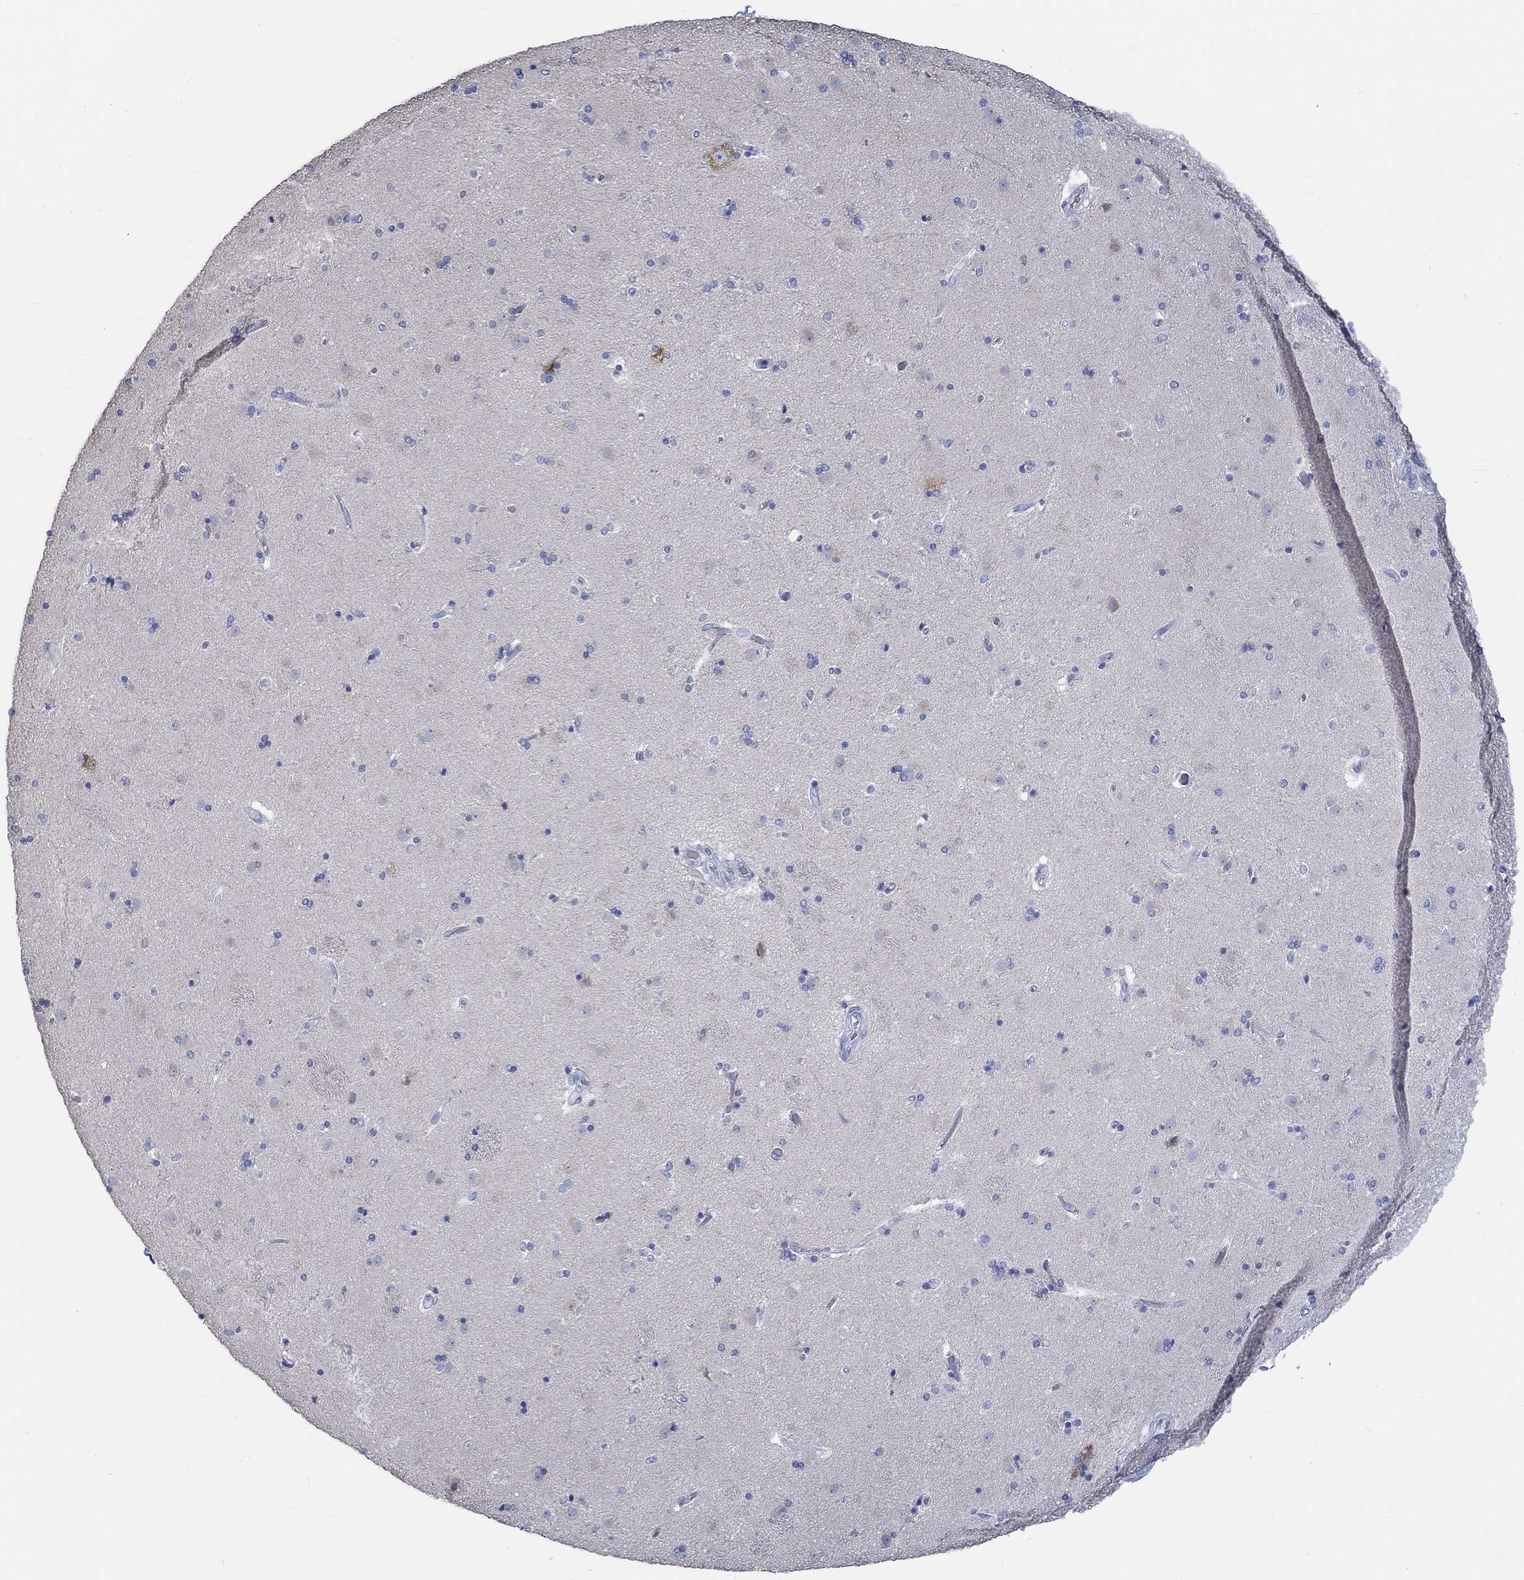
{"staining": {"intensity": "negative", "quantity": "none", "location": "none"}, "tissue": "caudate", "cell_type": "Glial cells", "image_type": "normal", "snomed": [{"axis": "morphology", "description": "Normal tissue, NOS"}, {"axis": "topography", "description": "Lateral ventricle wall"}], "caption": "The immunohistochemistry histopathology image has no significant staining in glial cells of caudate. (Stains: DAB immunohistochemistry with hematoxylin counter stain, Microscopy: brightfield microscopy at high magnification).", "gene": "KCNA1", "patient": {"sex": "male", "age": 54}}